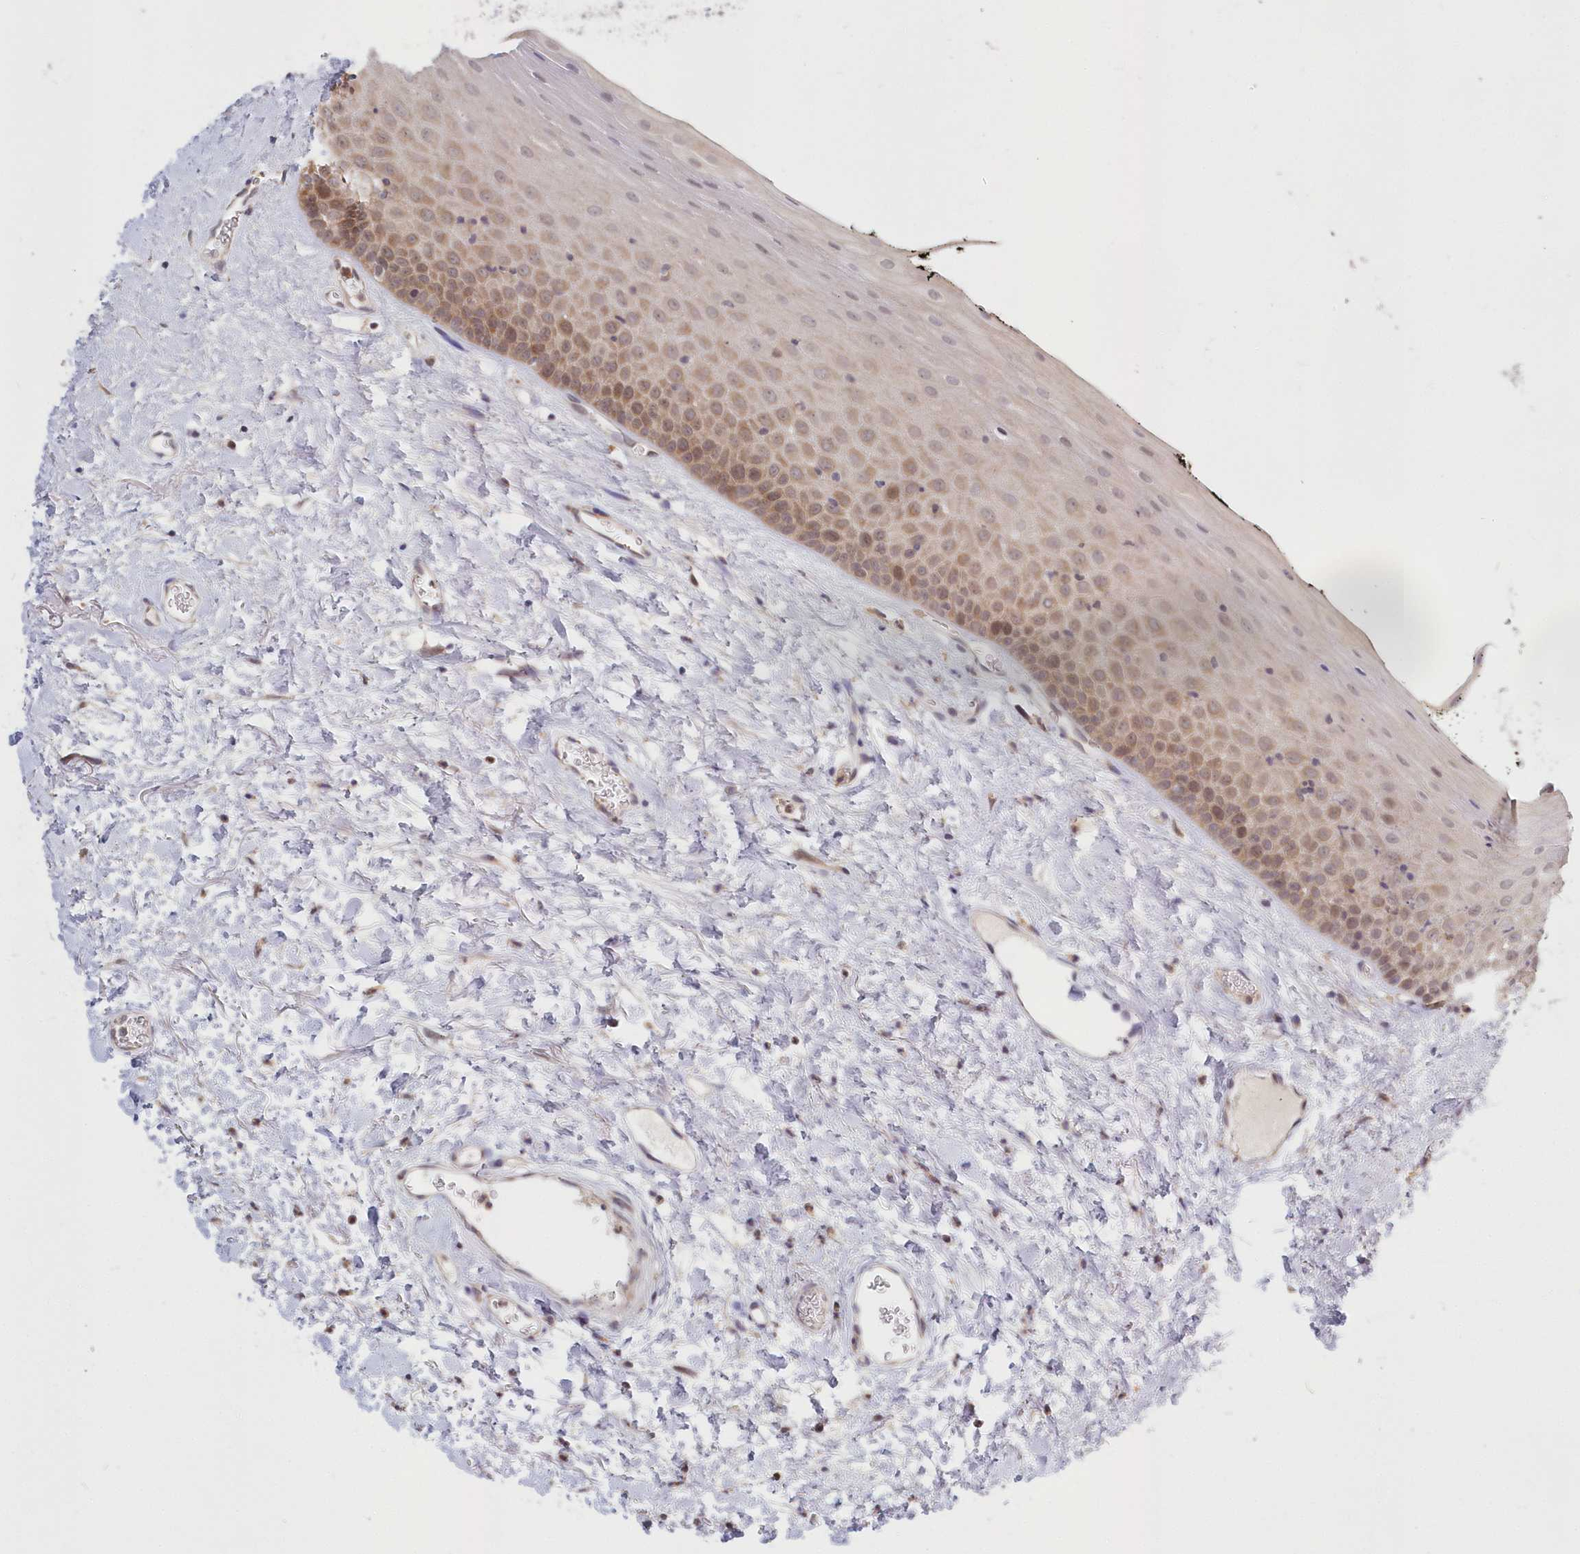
{"staining": {"intensity": "moderate", "quantity": "25%-75%", "location": "cytoplasmic/membranous"}, "tissue": "oral mucosa", "cell_type": "Squamous epithelial cells", "image_type": "normal", "snomed": [{"axis": "morphology", "description": "Normal tissue, NOS"}, {"axis": "topography", "description": "Oral tissue"}], "caption": "IHC of unremarkable oral mucosa exhibits medium levels of moderate cytoplasmic/membranous positivity in about 25%-75% of squamous epithelial cells.", "gene": "KATNA1", "patient": {"sex": "male", "age": 74}}